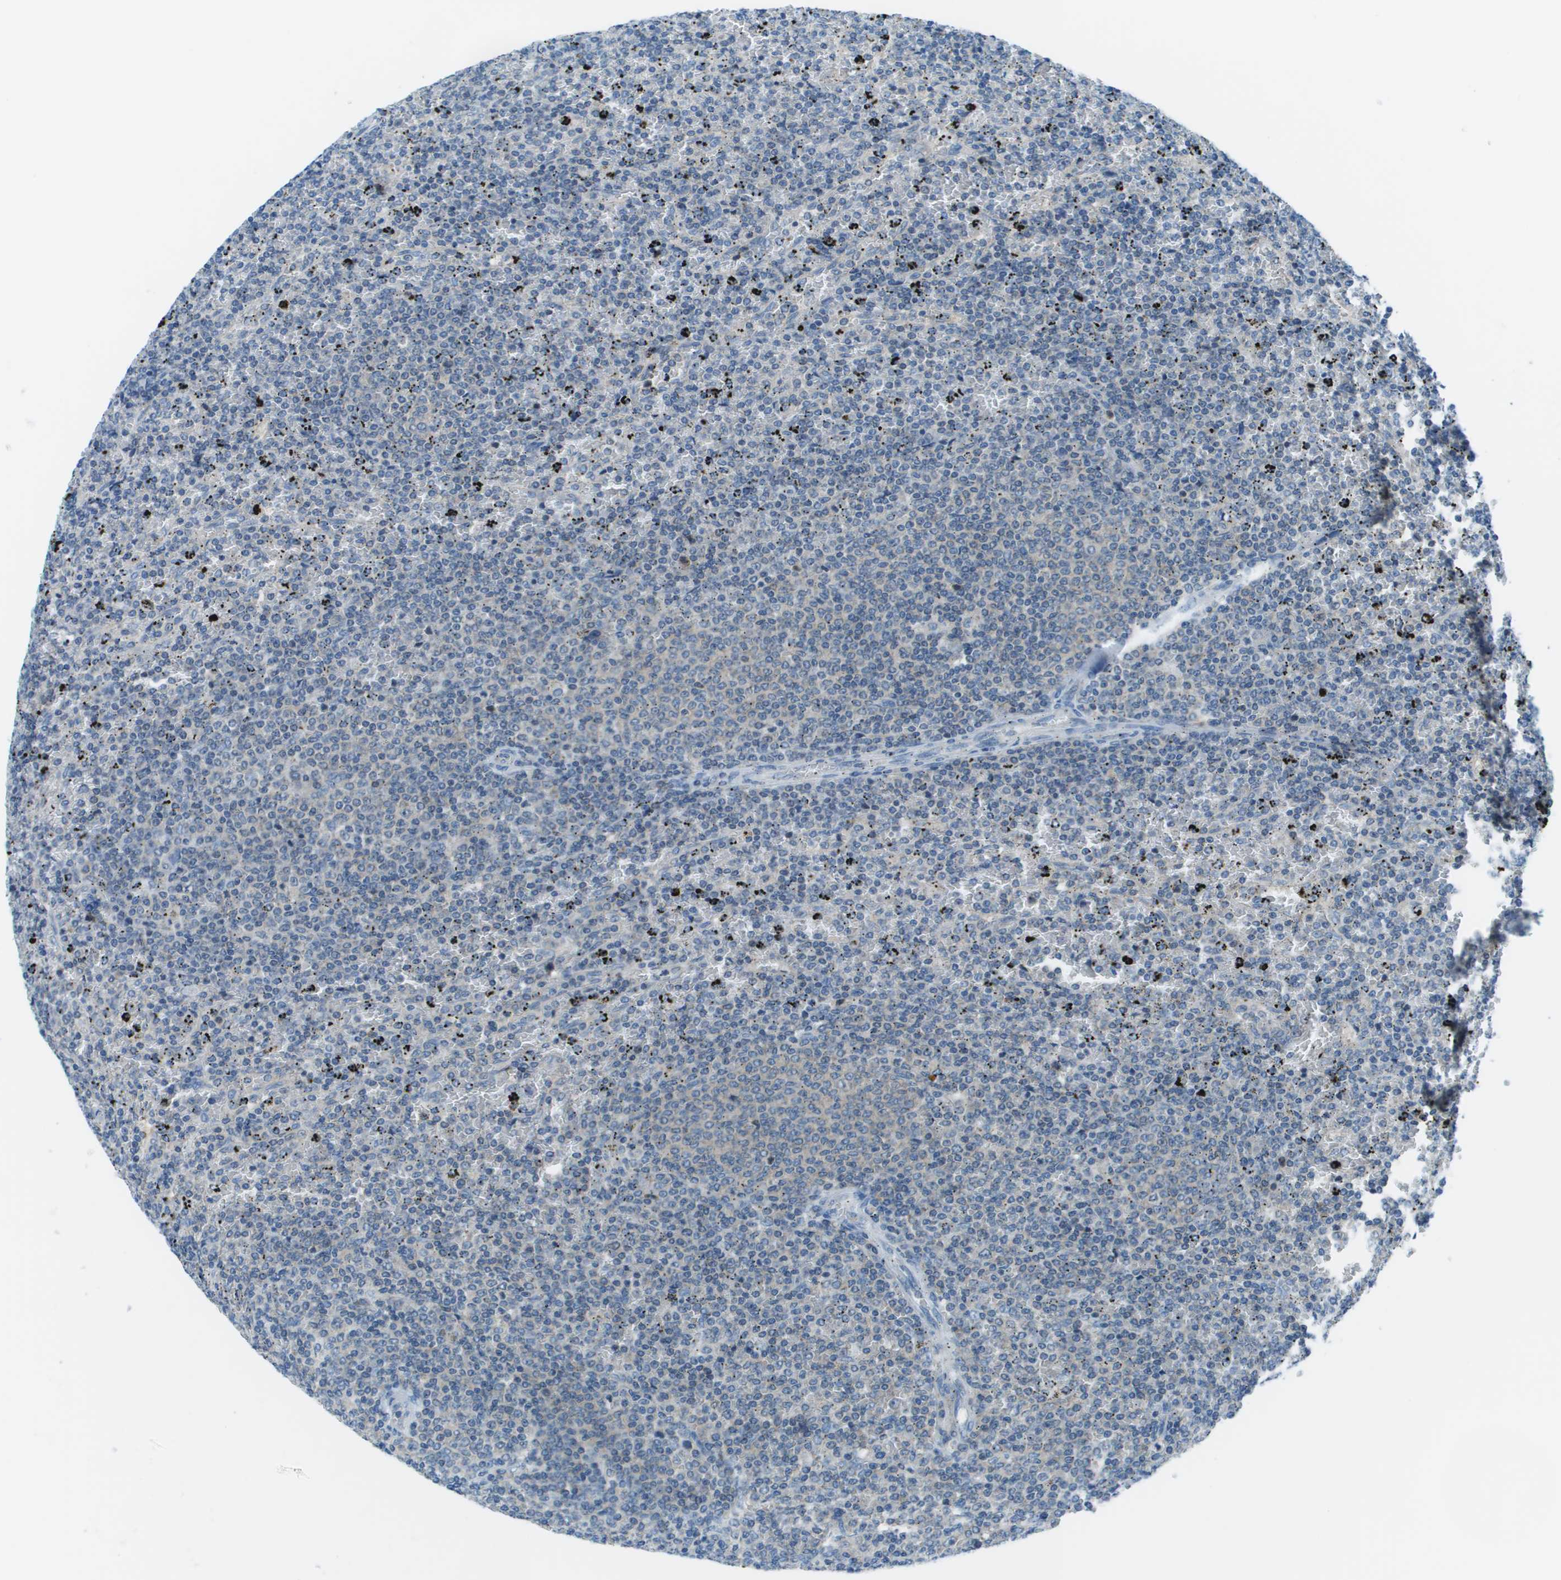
{"staining": {"intensity": "negative", "quantity": "none", "location": "none"}, "tissue": "lymphoma", "cell_type": "Tumor cells", "image_type": "cancer", "snomed": [{"axis": "morphology", "description": "Malignant lymphoma, non-Hodgkin's type, Low grade"}, {"axis": "topography", "description": "Spleen"}], "caption": "Immunohistochemistry image of neoplastic tissue: human malignant lymphoma, non-Hodgkin's type (low-grade) stained with DAB (3,3'-diaminobenzidine) exhibits no significant protein staining in tumor cells.", "gene": "STIP1", "patient": {"sex": "female", "age": 77}}